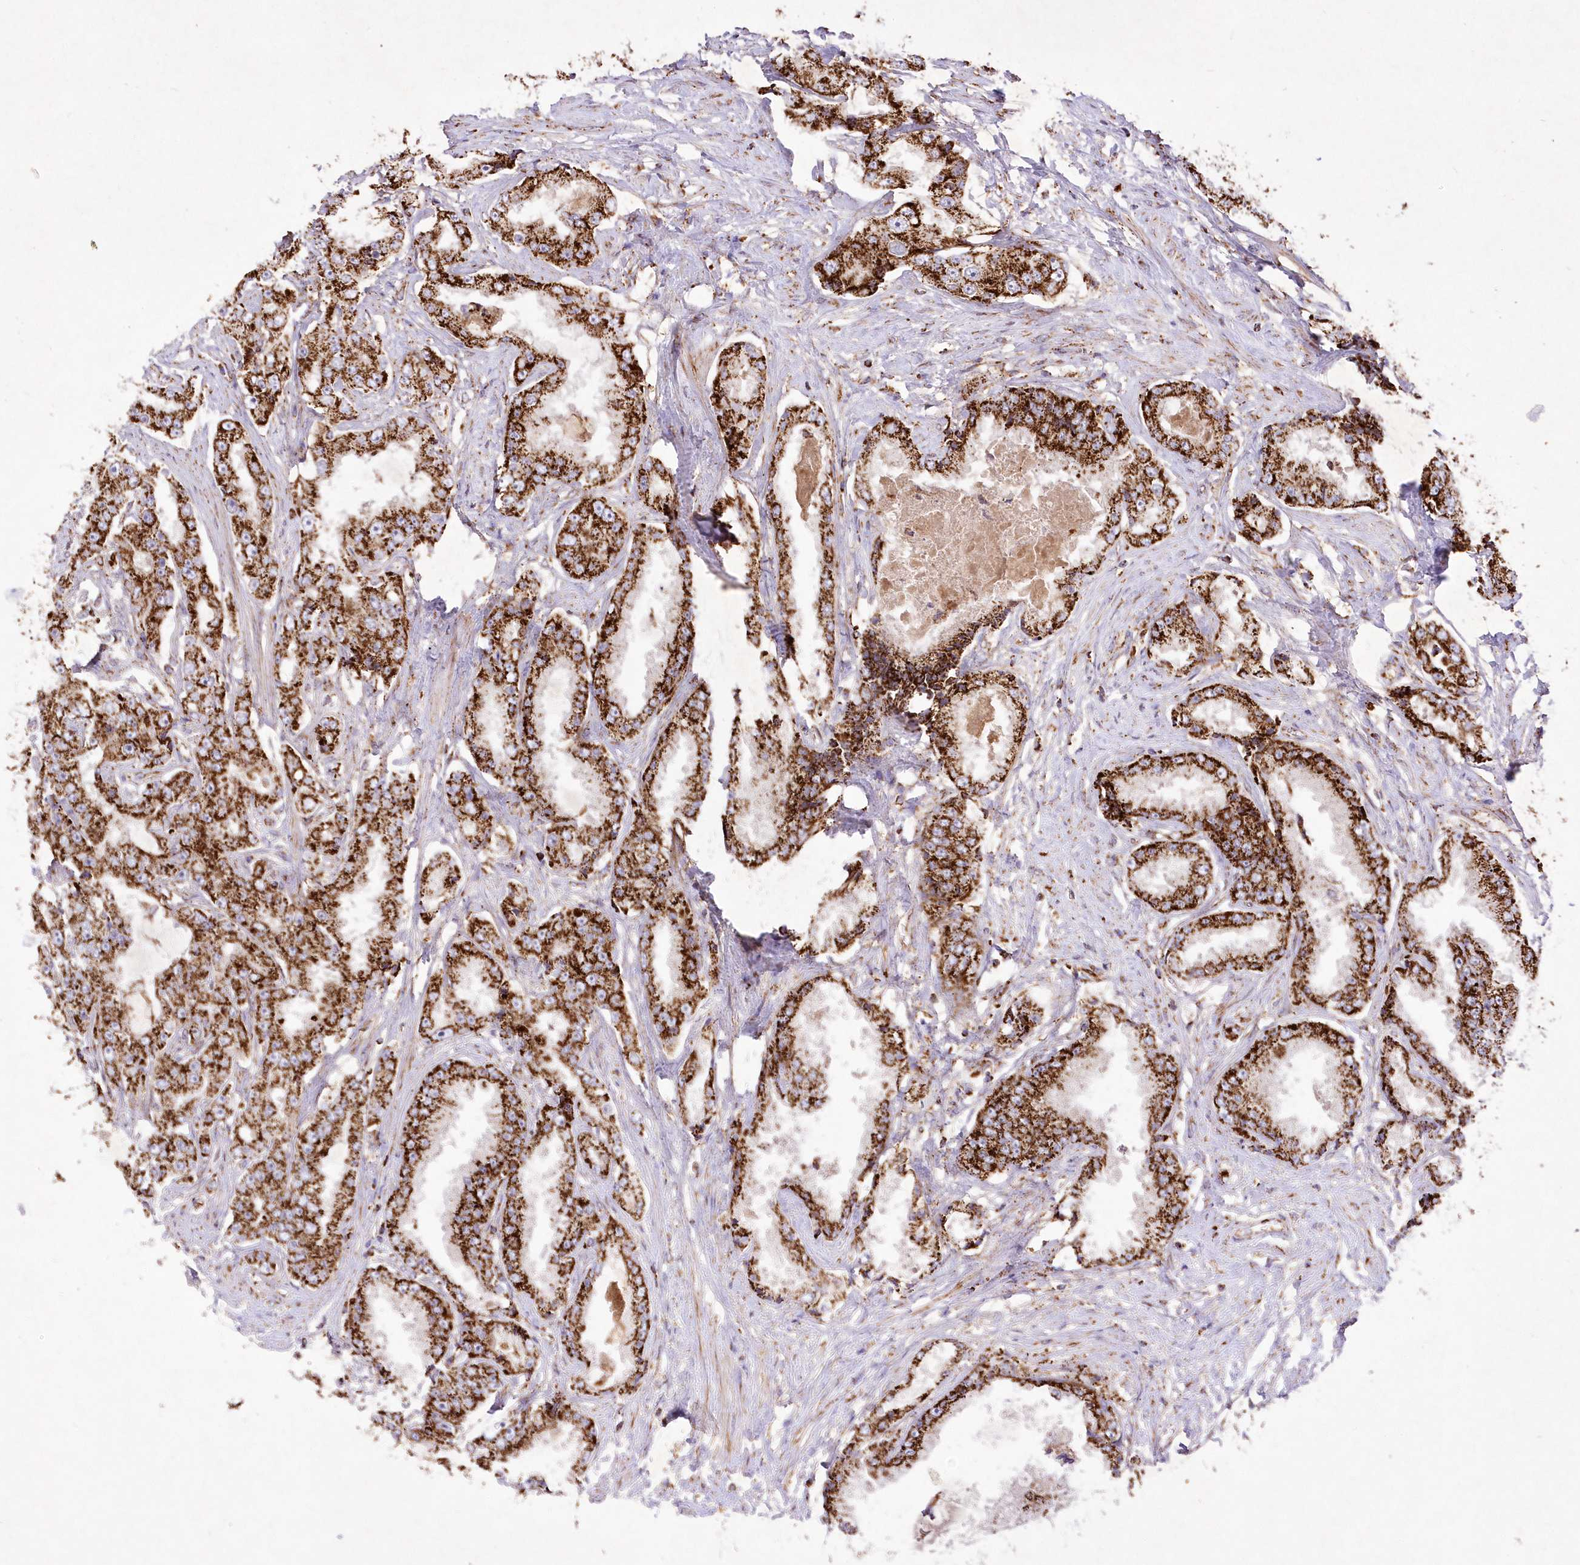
{"staining": {"intensity": "strong", "quantity": ">75%", "location": "nuclear"}, "tissue": "prostate cancer", "cell_type": "Tumor cells", "image_type": "cancer", "snomed": [{"axis": "morphology", "description": "Adenocarcinoma, High grade"}, {"axis": "topography", "description": "Prostate"}], "caption": "The immunohistochemical stain shows strong nuclear expression in tumor cells of prostate cancer tissue. Nuclei are stained in blue.", "gene": "ASNSD1", "patient": {"sex": "male", "age": 73}}